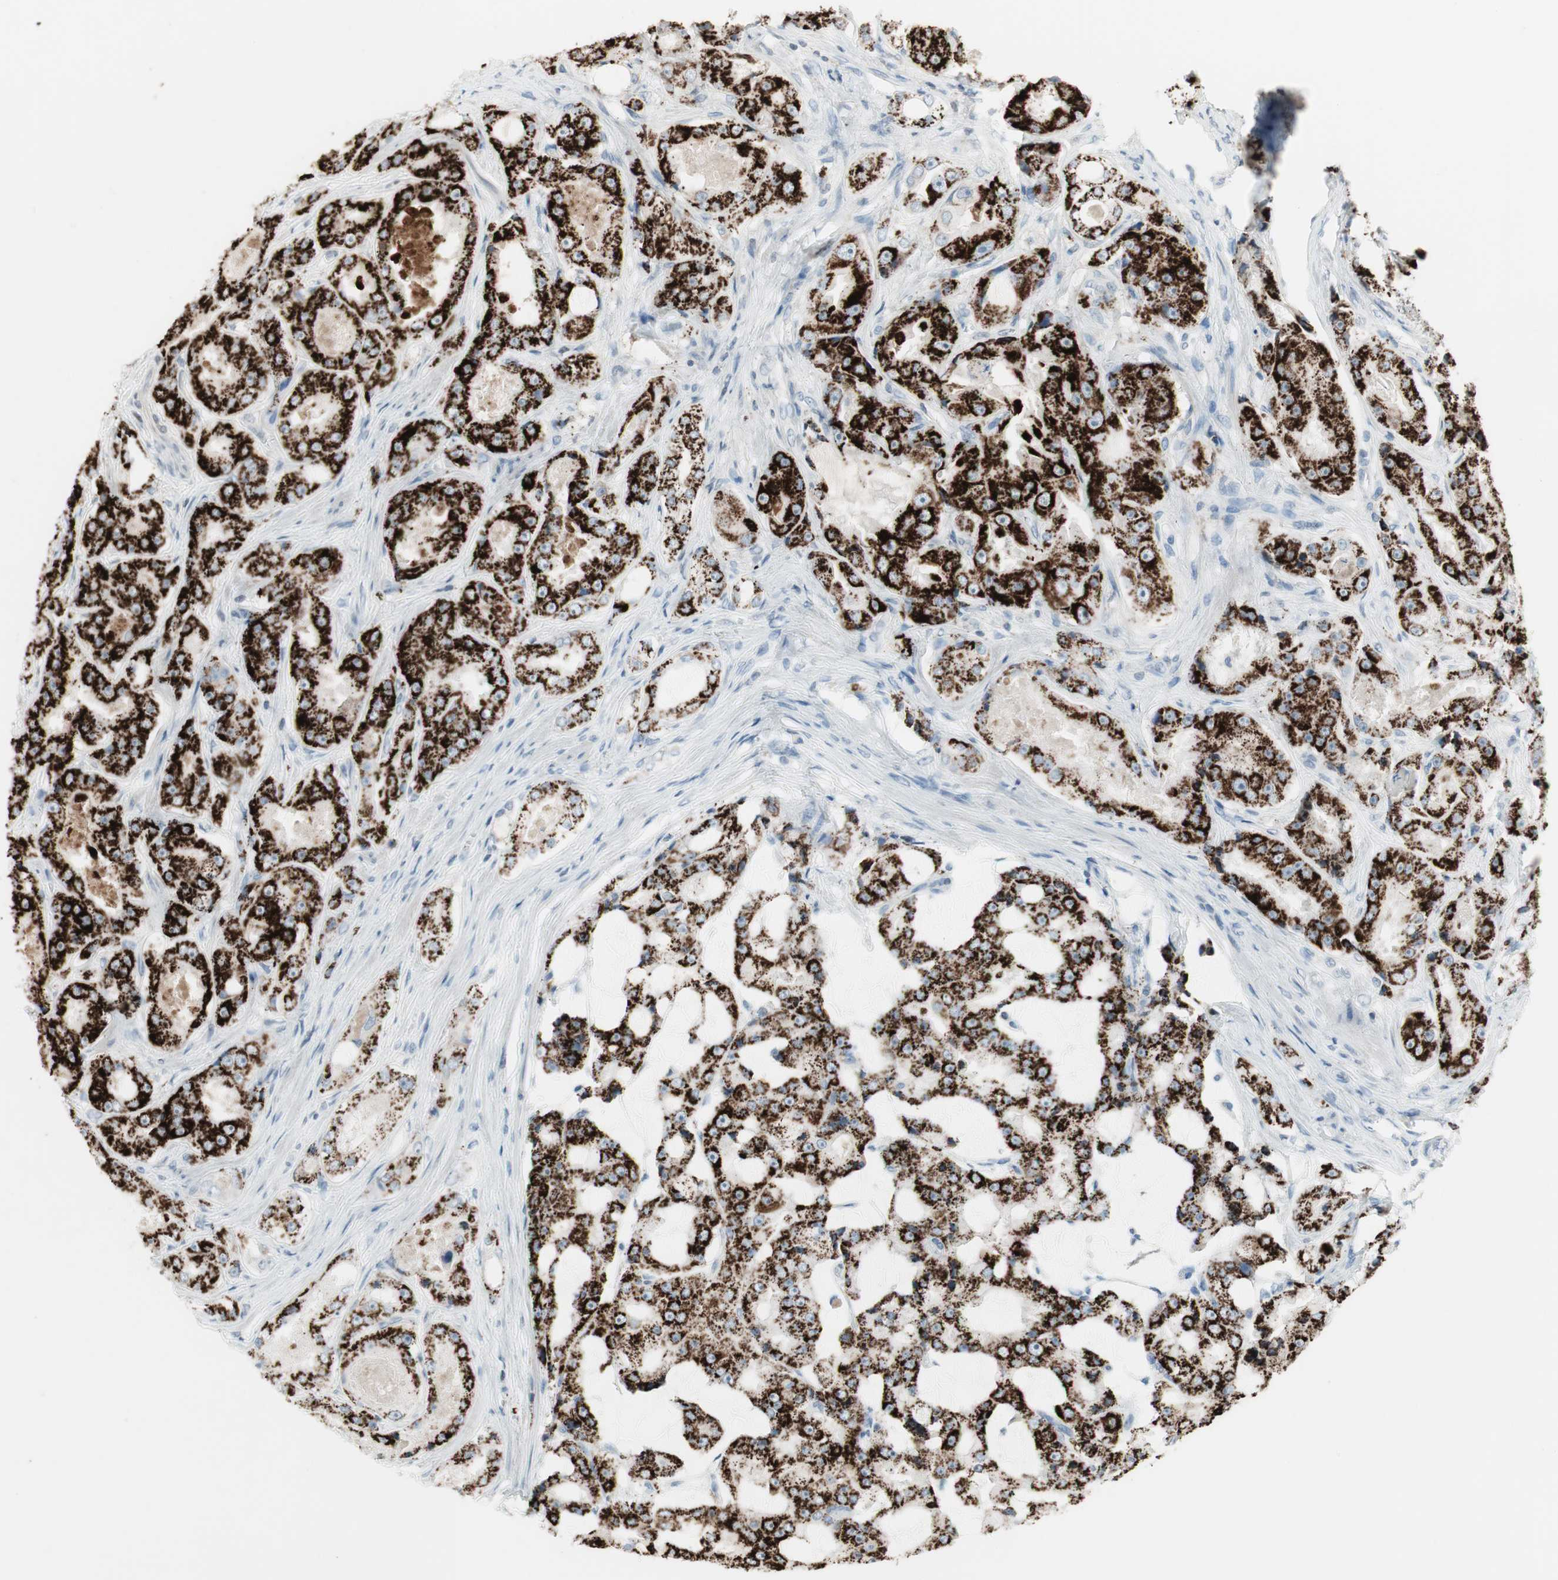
{"staining": {"intensity": "strong", "quantity": ">75%", "location": "cytoplasmic/membranous"}, "tissue": "prostate cancer", "cell_type": "Tumor cells", "image_type": "cancer", "snomed": [{"axis": "morphology", "description": "Adenocarcinoma, High grade"}, {"axis": "topography", "description": "Prostate"}], "caption": "Immunohistochemical staining of prostate cancer reveals high levels of strong cytoplasmic/membranous protein positivity in about >75% of tumor cells. (DAB (3,3'-diaminobenzidine) IHC with brightfield microscopy, high magnification).", "gene": "ARG2", "patient": {"sex": "male", "age": 73}}